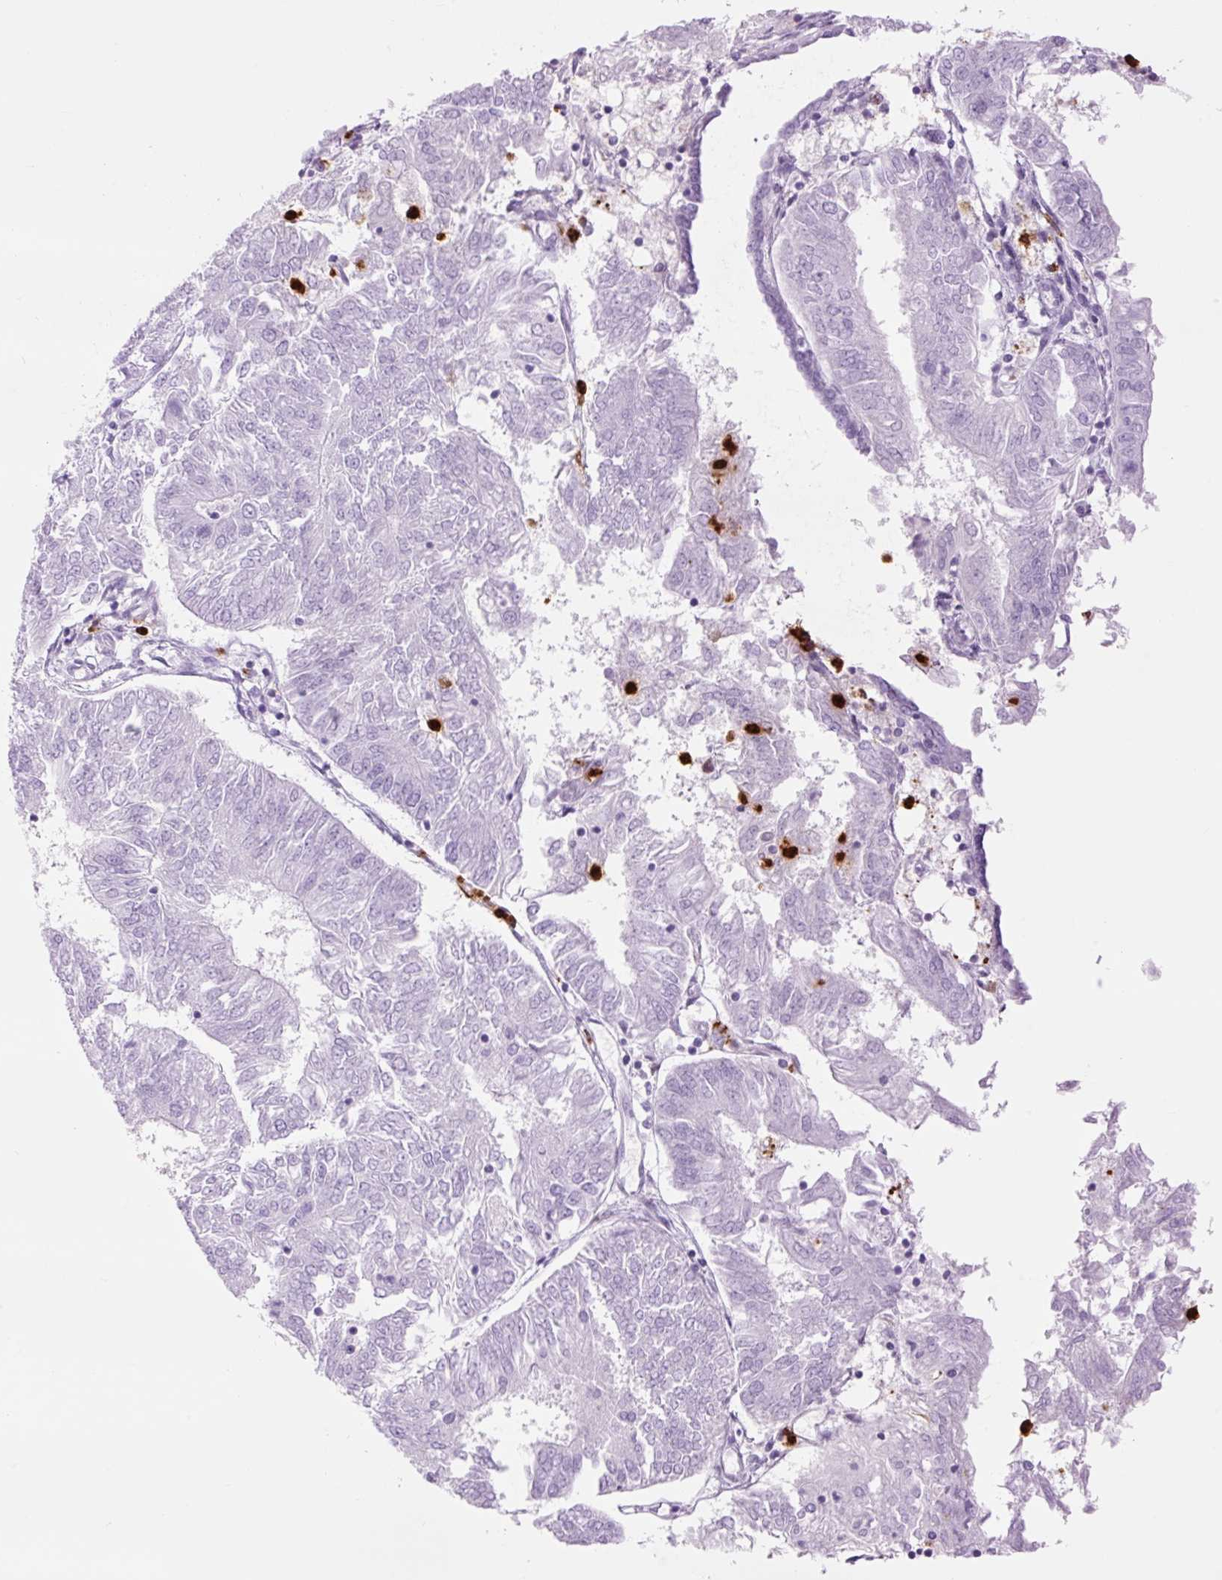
{"staining": {"intensity": "negative", "quantity": "none", "location": "none"}, "tissue": "endometrial cancer", "cell_type": "Tumor cells", "image_type": "cancer", "snomed": [{"axis": "morphology", "description": "Adenocarcinoma, NOS"}, {"axis": "topography", "description": "Endometrium"}], "caption": "The micrograph displays no staining of tumor cells in endometrial cancer. The staining was performed using DAB (3,3'-diaminobenzidine) to visualize the protein expression in brown, while the nuclei were stained in blue with hematoxylin (Magnification: 20x).", "gene": "LYZ", "patient": {"sex": "female", "age": 58}}